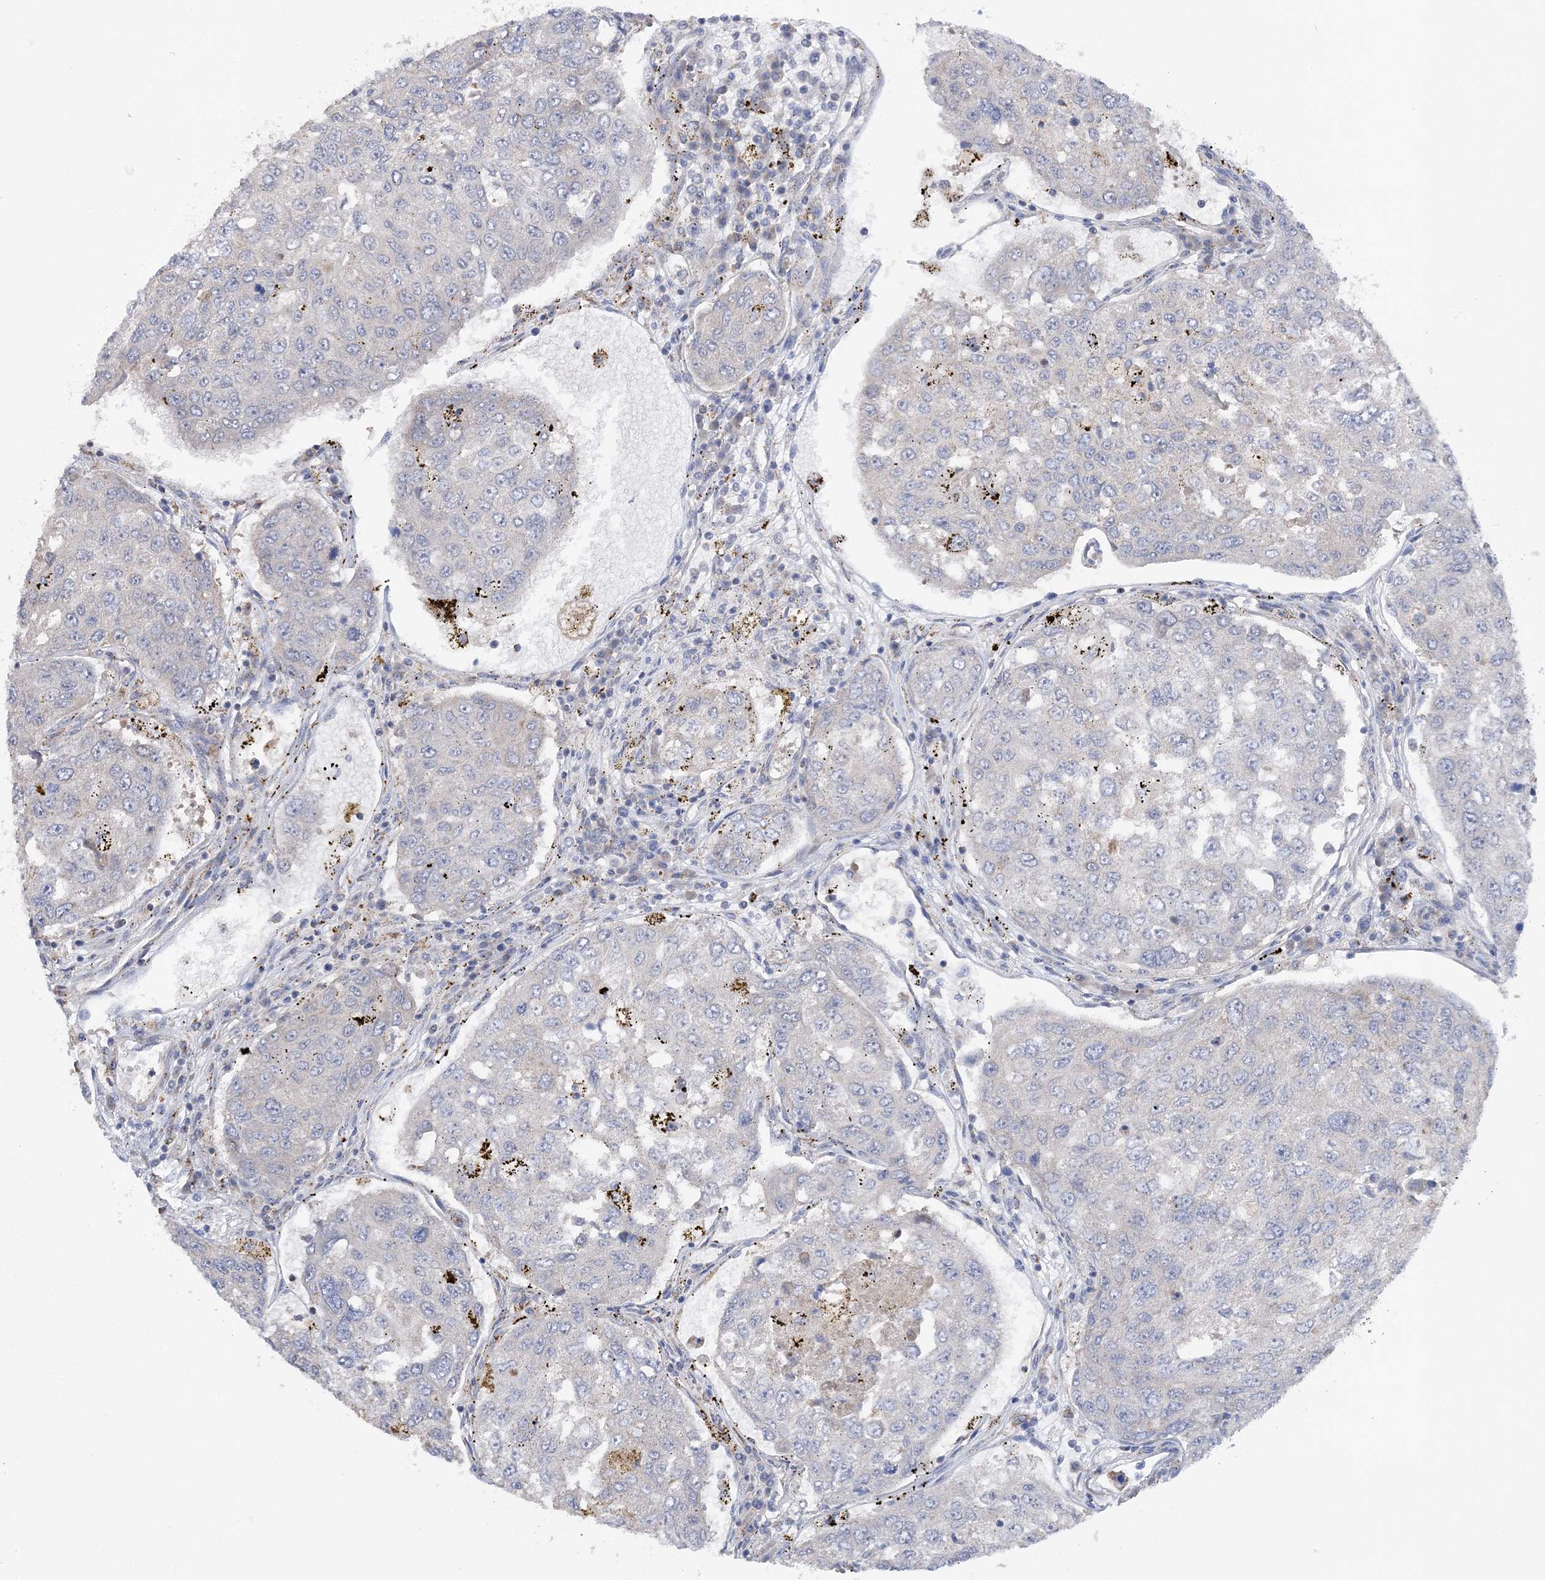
{"staining": {"intensity": "negative", "quantity": "none", "location": "none"}, "tissue": "urothelial cancer", "cell_type": "Tumor cells", "image_type": "cancer", "snomed": [{"axis": "morphology", "description": "Urothelial carcinoma, High grade"}, {"axis": "topography", "description": "Lymph node"}, {"axis": "topography", "description": "Urinary bladder"}], "caption": "Tumor cells show no significant staining in urothelial carcinoma (high-grade).", "gene": "MMADHC", "patient": {"sex": "male", "age": 51}}